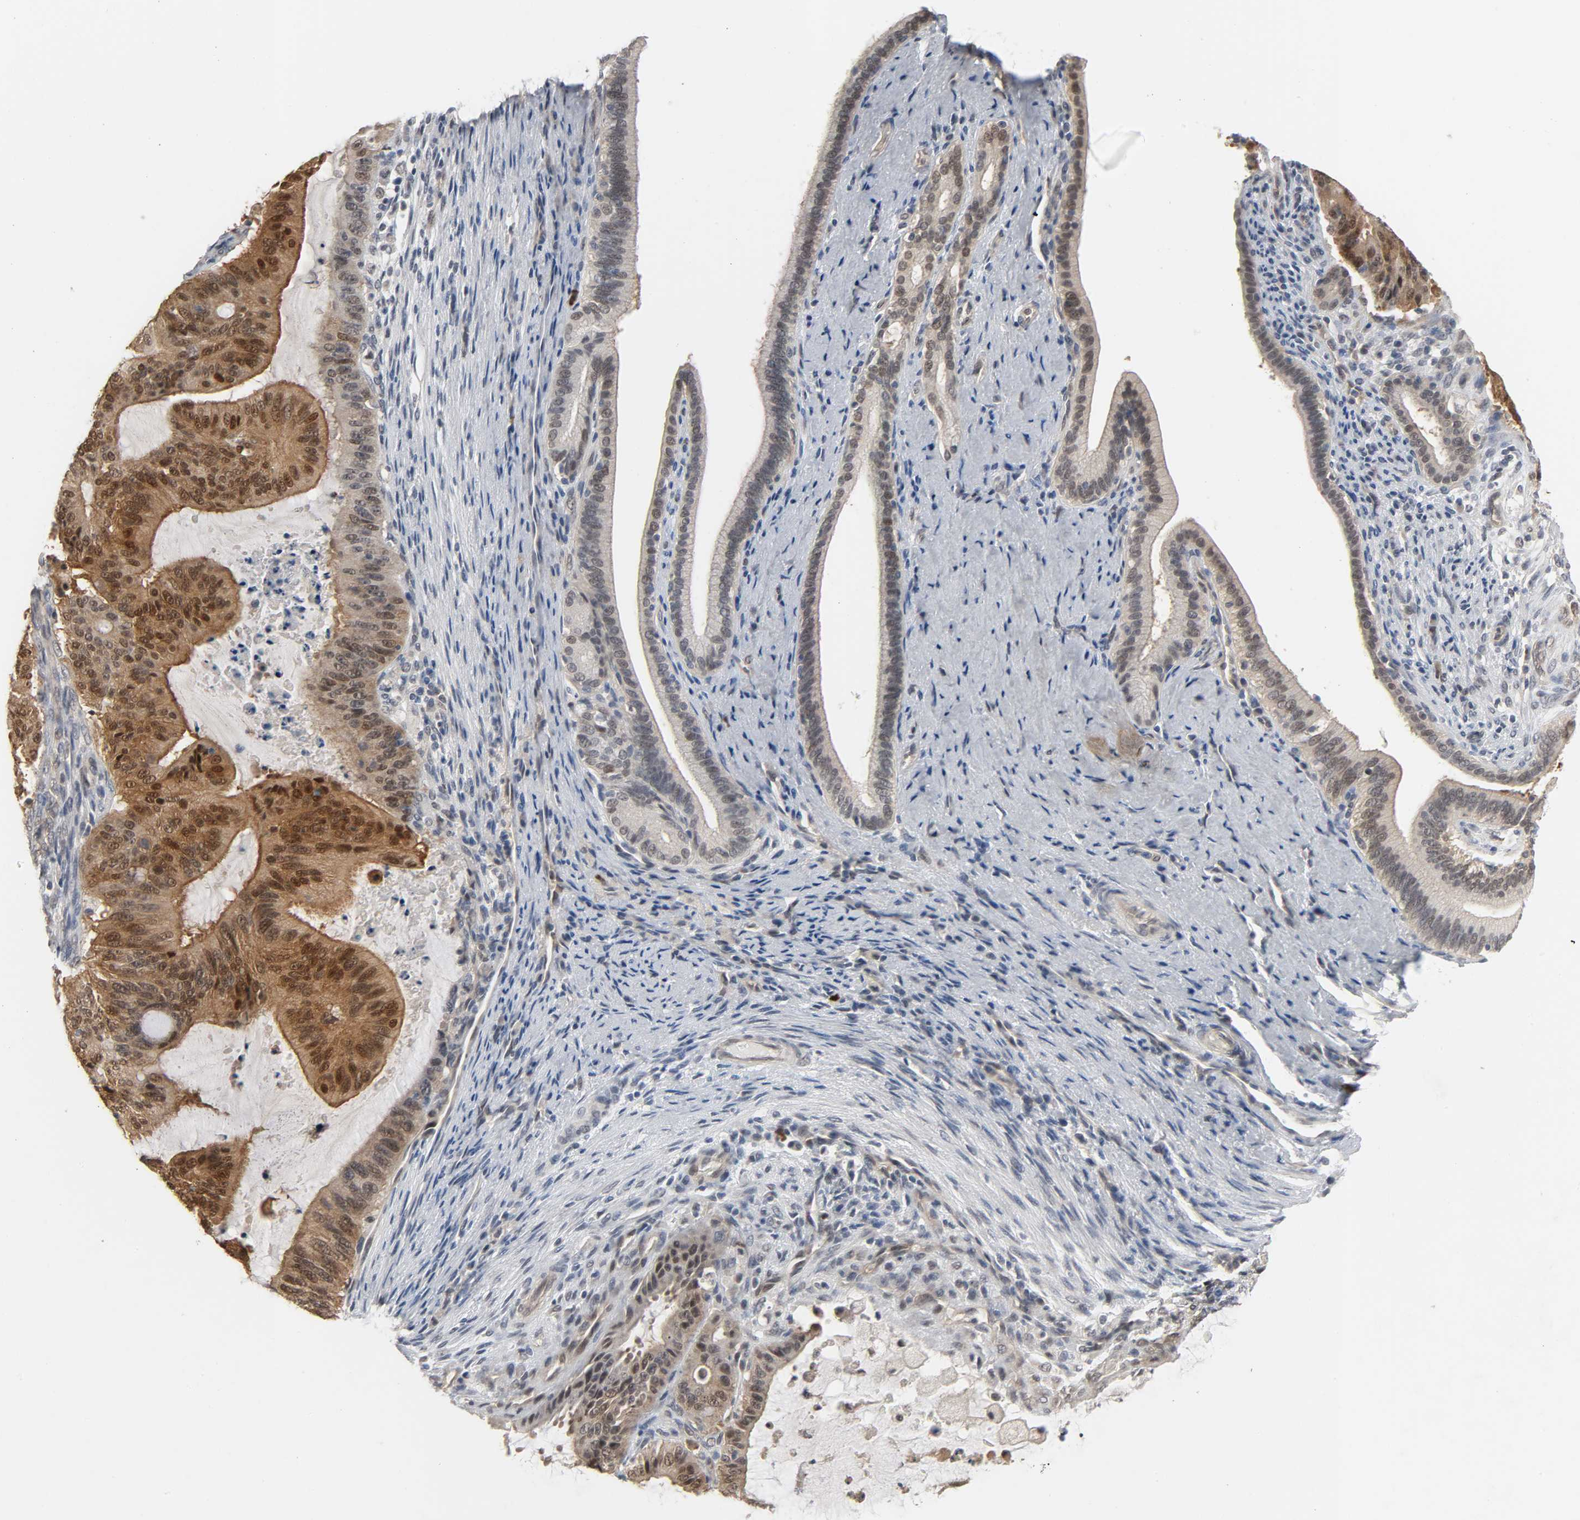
{"staining": {"intensity": "strong", "quantity": "25%-75%", "location": "cytoplasmic/membranous,nuclear"}, "tissue": "liver cancer", "cell_type": "Tumor cells", "image_type": "cancer", "snomed": [{"axis": "morphology", "description": "Cholangiocarcinoma"}, {"axis": "topography", "description": "Liver"}], "caption": "Protein staining by IHC reveals strong cytoplasmic/membranous and nuclear positivity in approximately 25%-75% of tumor cells in liver cancer (cholangiocarcinoma).", "gene": "ACSS2", "patient": {"sex": "female", "age": 73}}